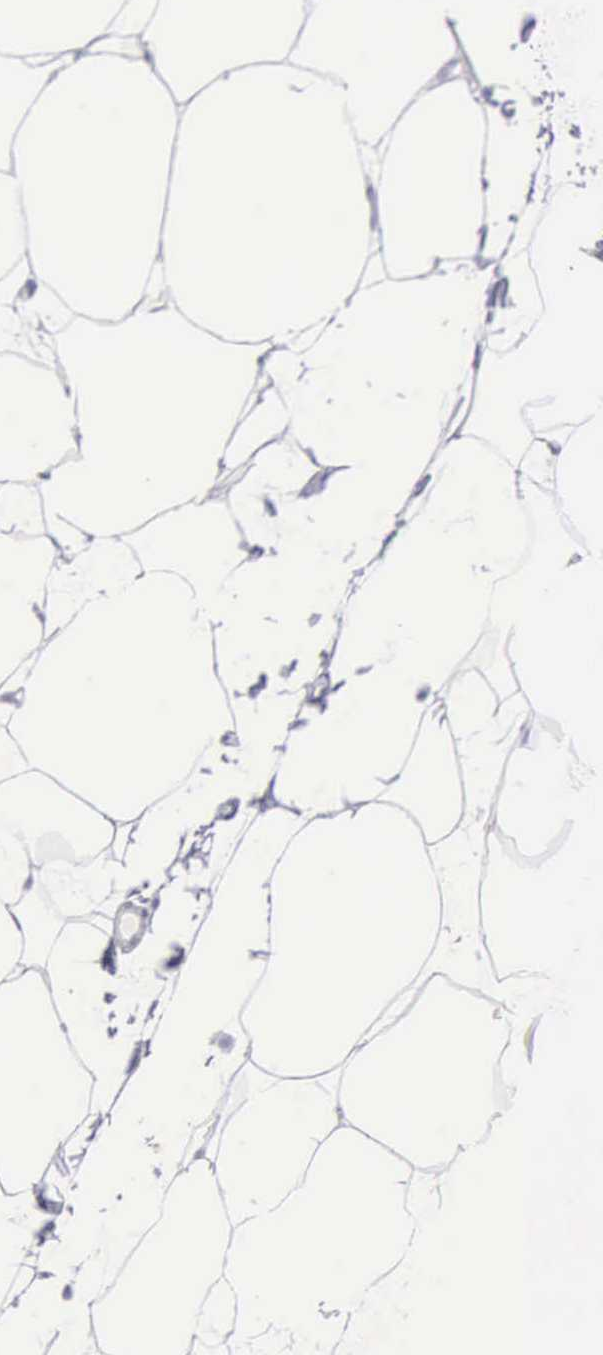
{"staining": {"intensity": "negative", "quantity": "none", "location": "none"}, "tissue": "adipose tissue", "cell_type": "Adipocytes", "image_type": "normal", "snomed": [{"axis": "morphology", "description": "Normal tissue, NOS"}, {"axis": "morphology", "description": "Duct carcinoma"}, {"axis": "topography", "description": "Breast"}, {"axis": "topography", "description": "Adipose tissue"}], "caption": "IHC image of unremarkable adipose tissue: adipose tissue stained with DAB exhibits no significant protein staining in adipocytes. Nuclei are stained in blue.", "gene": "NCAM1", "patient": {"sex": "female", "age": 37}}